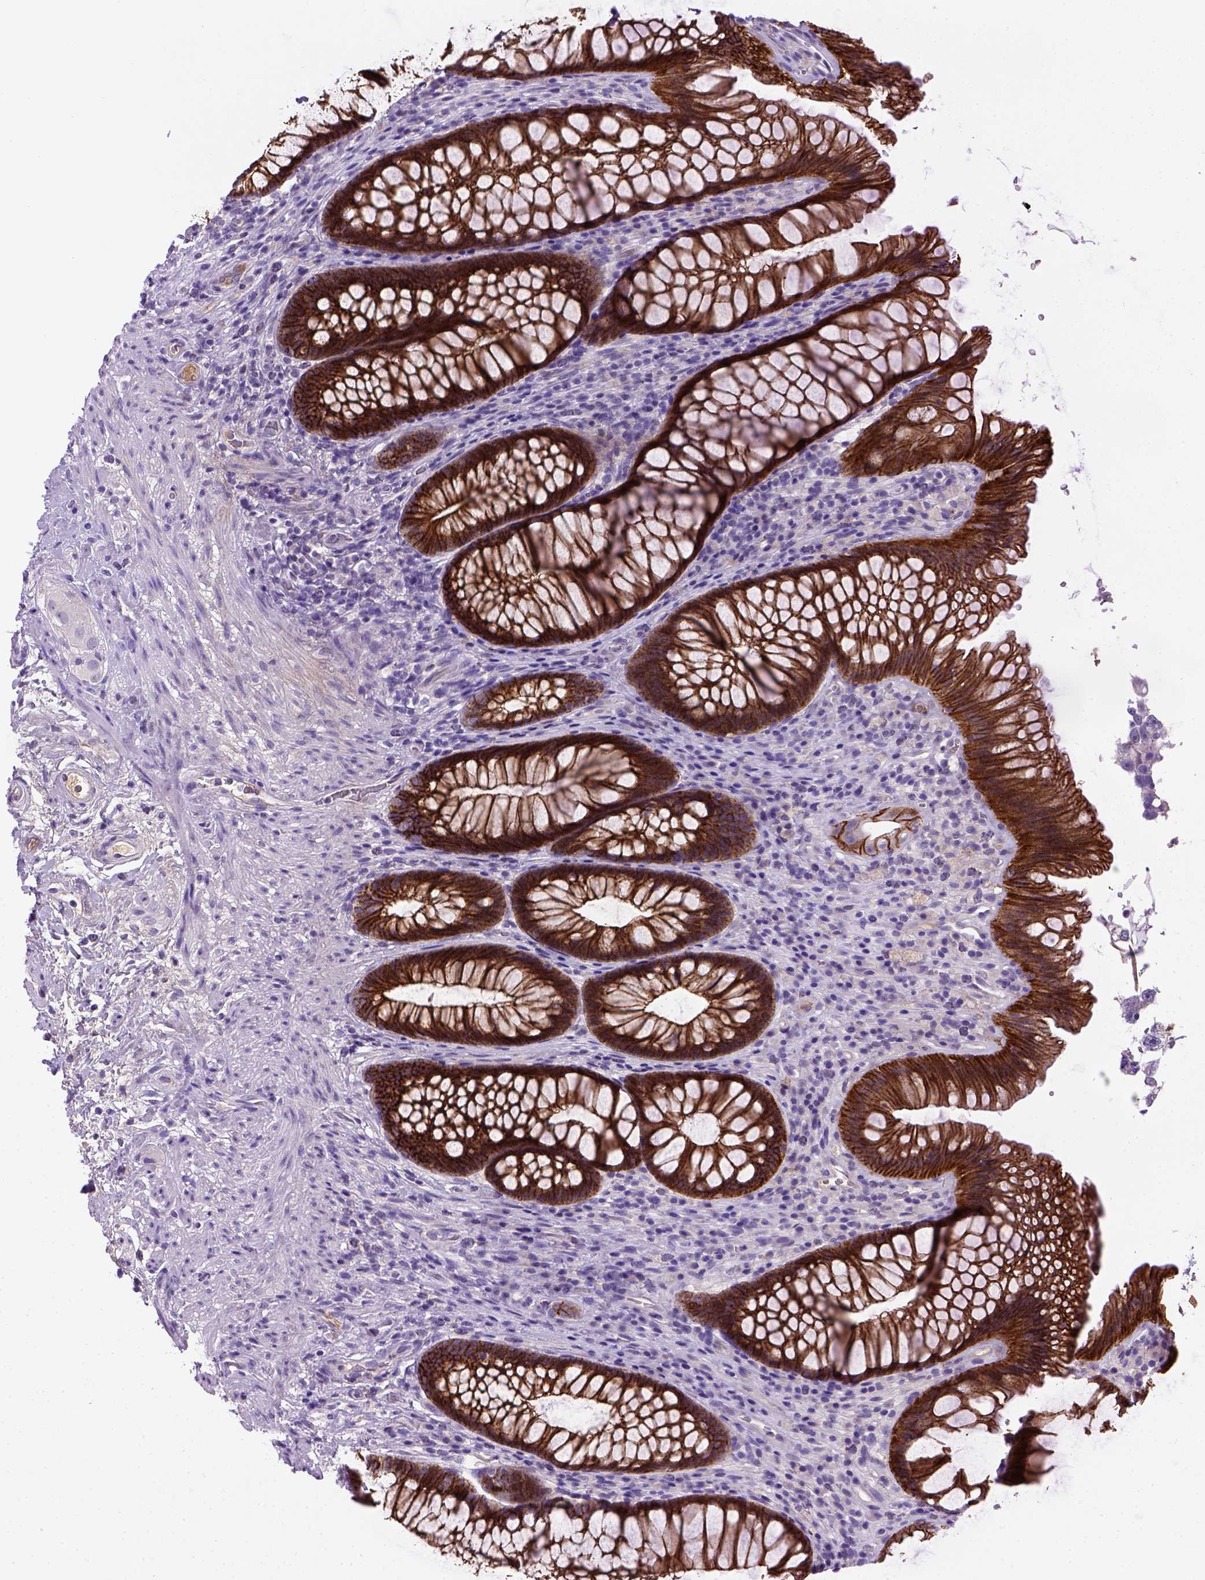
{"staining": {"intensity": "strong", "quantity": ">75%", "location": "cytoplasmic/membranous"}, "tissue": "rectum", "cell_type": "Glandular cells", "image_type": "normal", "snomed": [{"axis": "morphology", "description": "Normal tissue, NOS"}, {"axis": "topography", "description": "Smooth muscle"}, {"axis": "topography", "description": "Rectum"}], "caption": "Immunohistochemistry micrograph of unremarkable rectum: human rectum stained using immunohistochemistry (IHC) demonstrates high levels of strong protein expression localized specifically in the cytoplasmic/membranous of glandular cells, appearing as a cytoplasmic/membranous brown color.", "gene": "CDH1", "patient": {"sex": "male", "age": 53}}